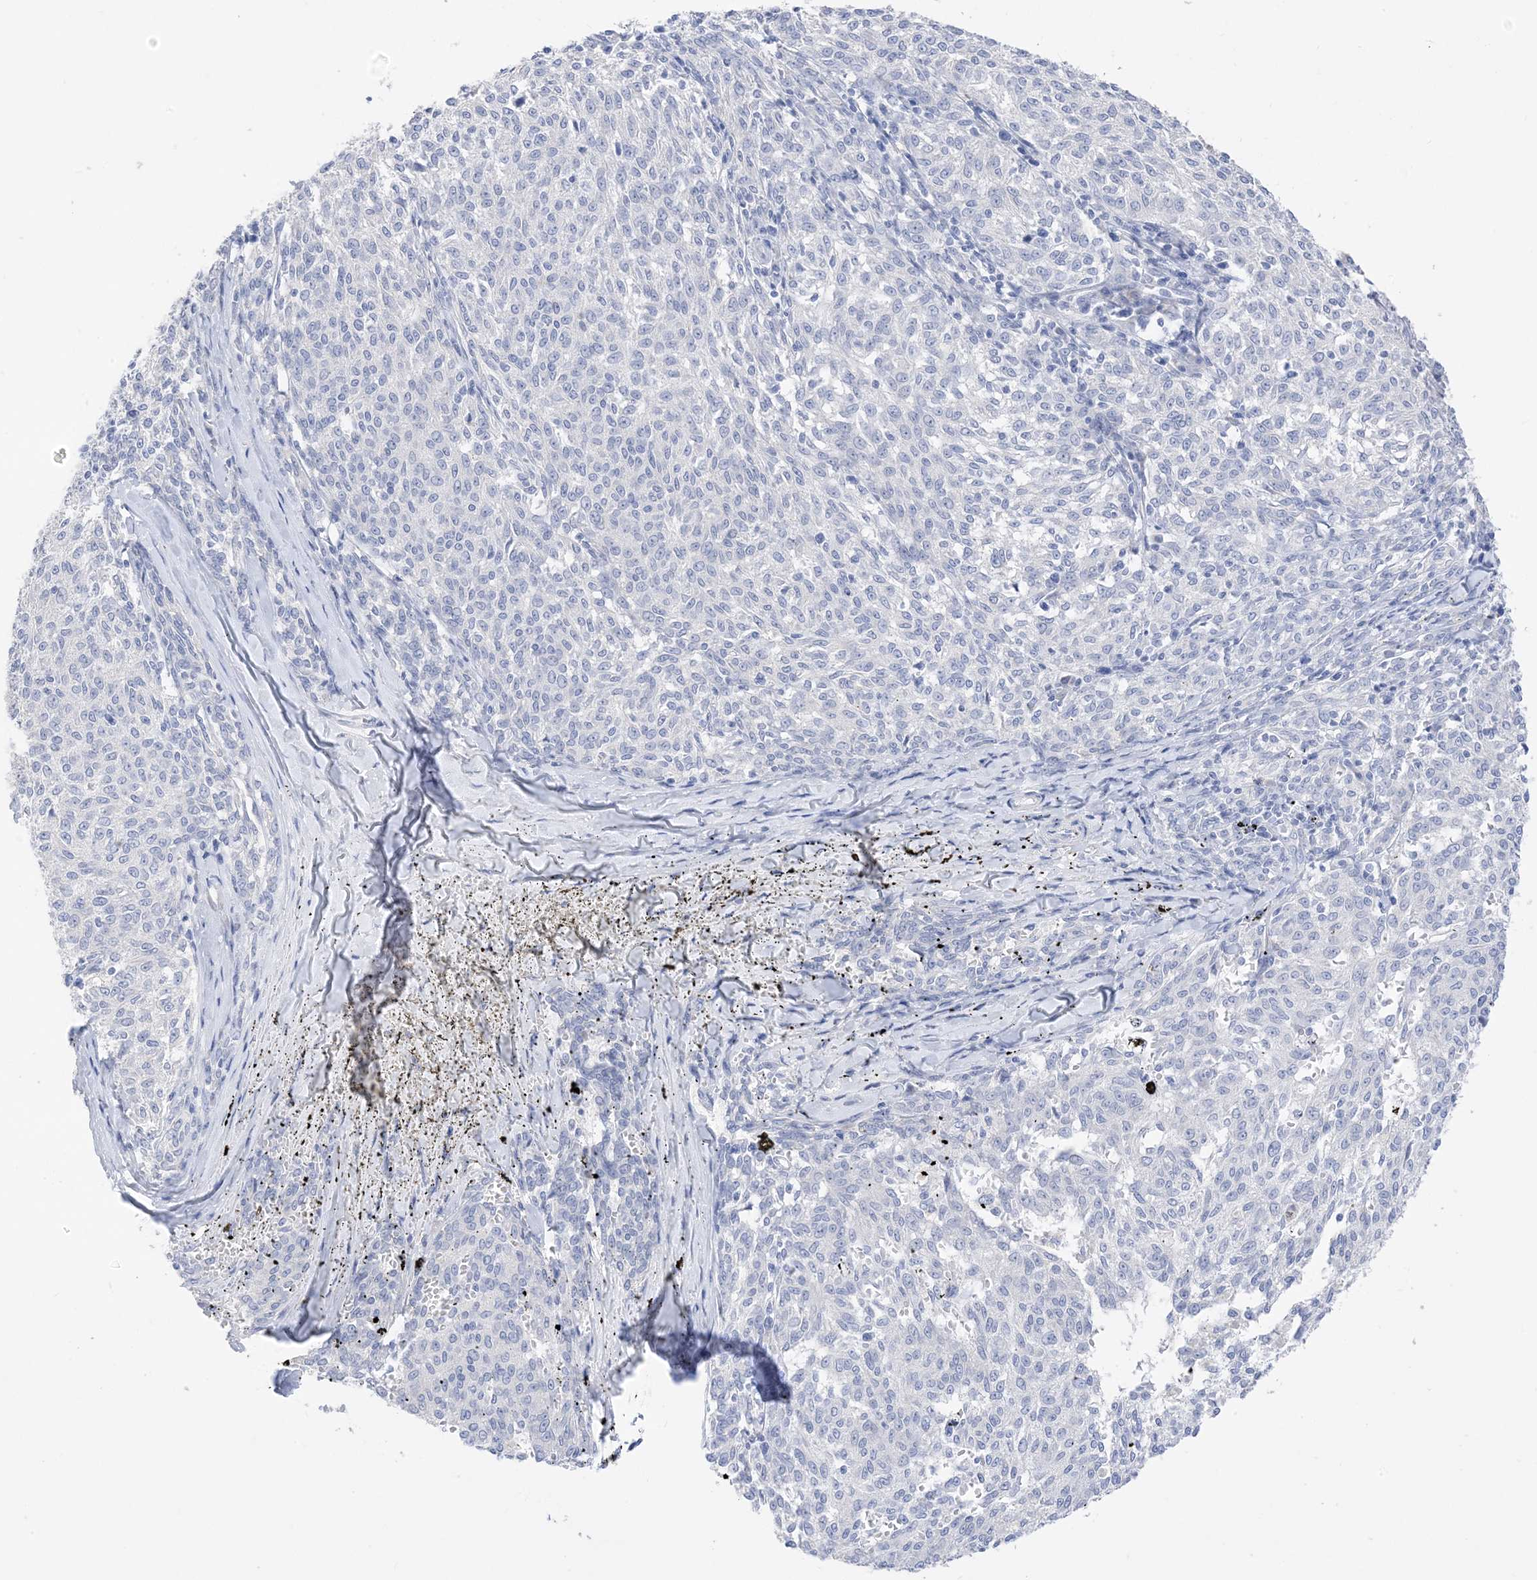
{"staining": {"intensity": "negative", "quantity": "none", "location": "none"}, "tissue": "melanoma", "cell_type": "Tumor cells", "image_type": "cancer", "snomed": [{"axis": "morphology", "description": "Malignant melanoma, NOS"}, {"axis": "topography", "description": "Skin"}], "caption": "Immunohistochemistry (IHC) photomicrograph of malignant melanoma stained for a protein (brown), which shows no expression in tumor cells.", "gene": "MUC17", "patient": {"sex": "female", "age": 72}}